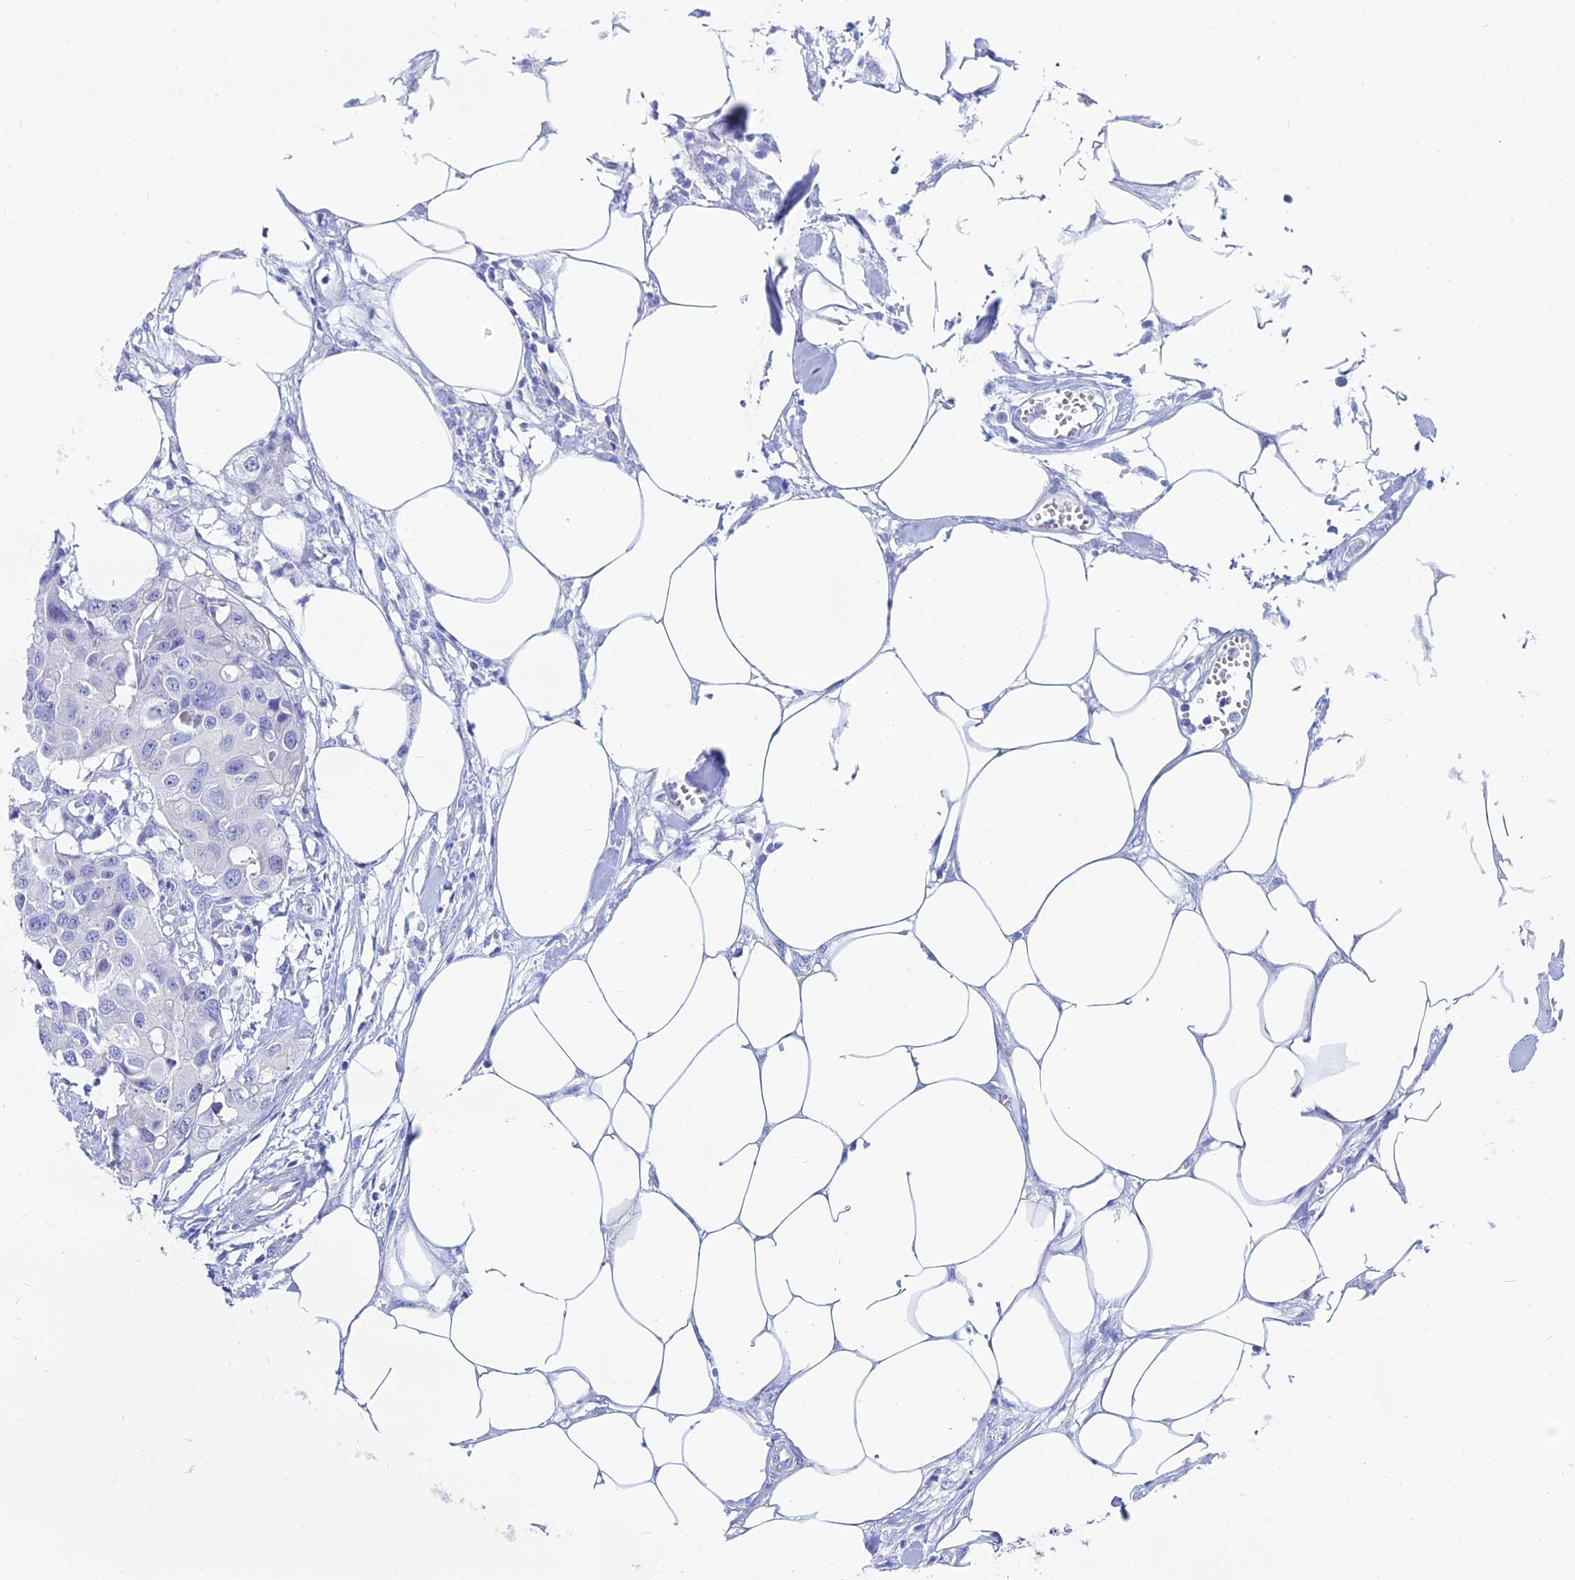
{"staining": {"intensity": "negative", "quantity": "none", "location": "none"}, "tissue": "colorectal cancer", "cell_type": "Tumor cells", "image_type": "cancer", "snomed": [{"axis": "morphology", "description": "Adenocarcinoma, NOS"}, {"axis": "topography", "description": "Colon"}], "caption": "Immunohistochemical staining of human colorectal cancer (adenocarcinoma) demonstrates no significant positivity in tumor cells.", "gene": "HSPA1L", "patient": {"sex": "male", "age": 77}}